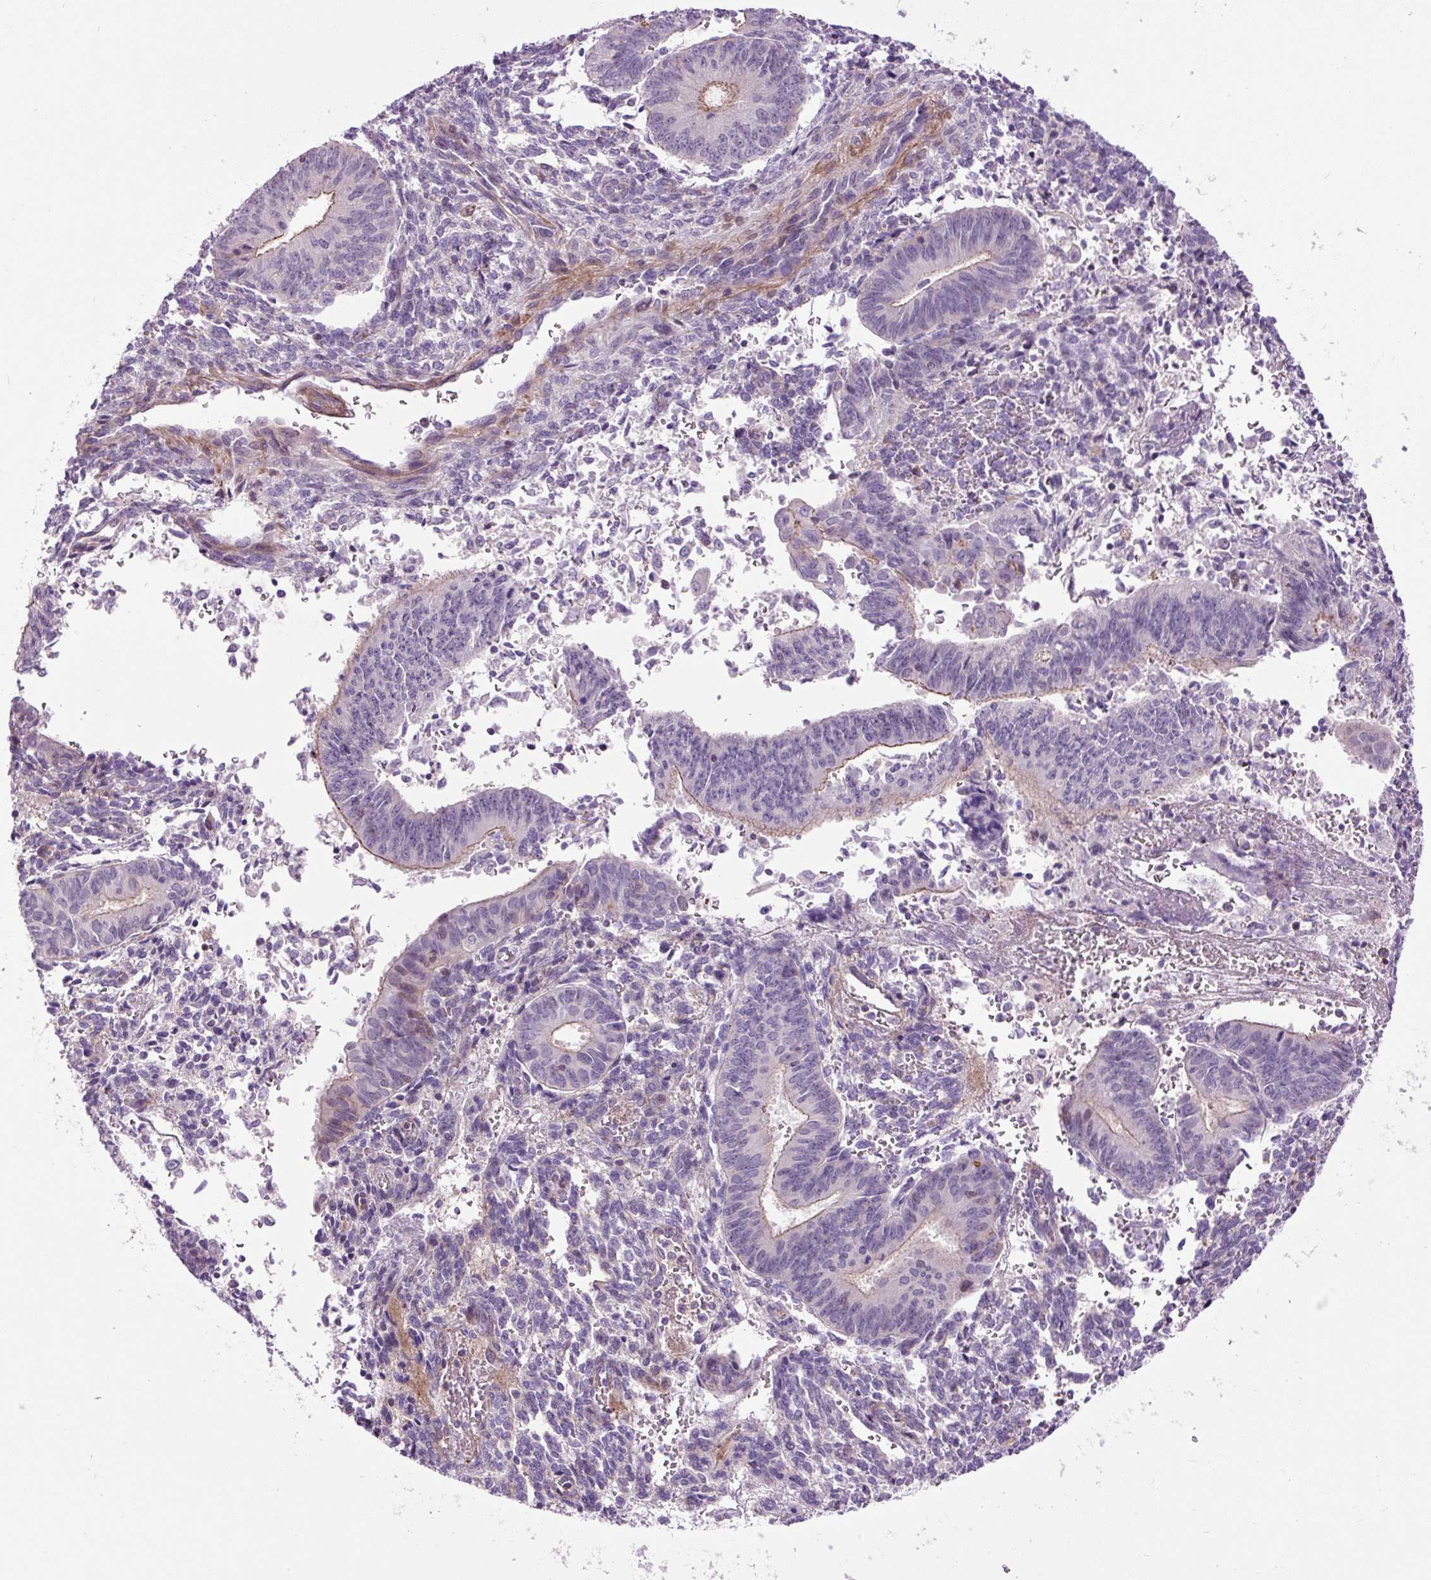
{"staining": {"intensity": "moderate", "quantity": "25%-75%", "location": "cytoplasmic/membranous"}, "tissue": "endometrial cancer", "cell_type": "Tumor cells", "image_type": "cancer", "snomed": [{"axis": "morphology", "description": "Adenocarcinoma, NOS"}, {"axis": "topography", "description": "Endometrium"}], "caption": "Protein staining of endometrial cancer tissue shows moderate cytoplasmic/membranous positivity in about 25%-75% of tumor cells. Immunohistochemistry (ihc) stains the protein in brown and the nuclei are stained blue.", "gene": "ZNF197", "patient": {"sex": "female", "age": 50}}